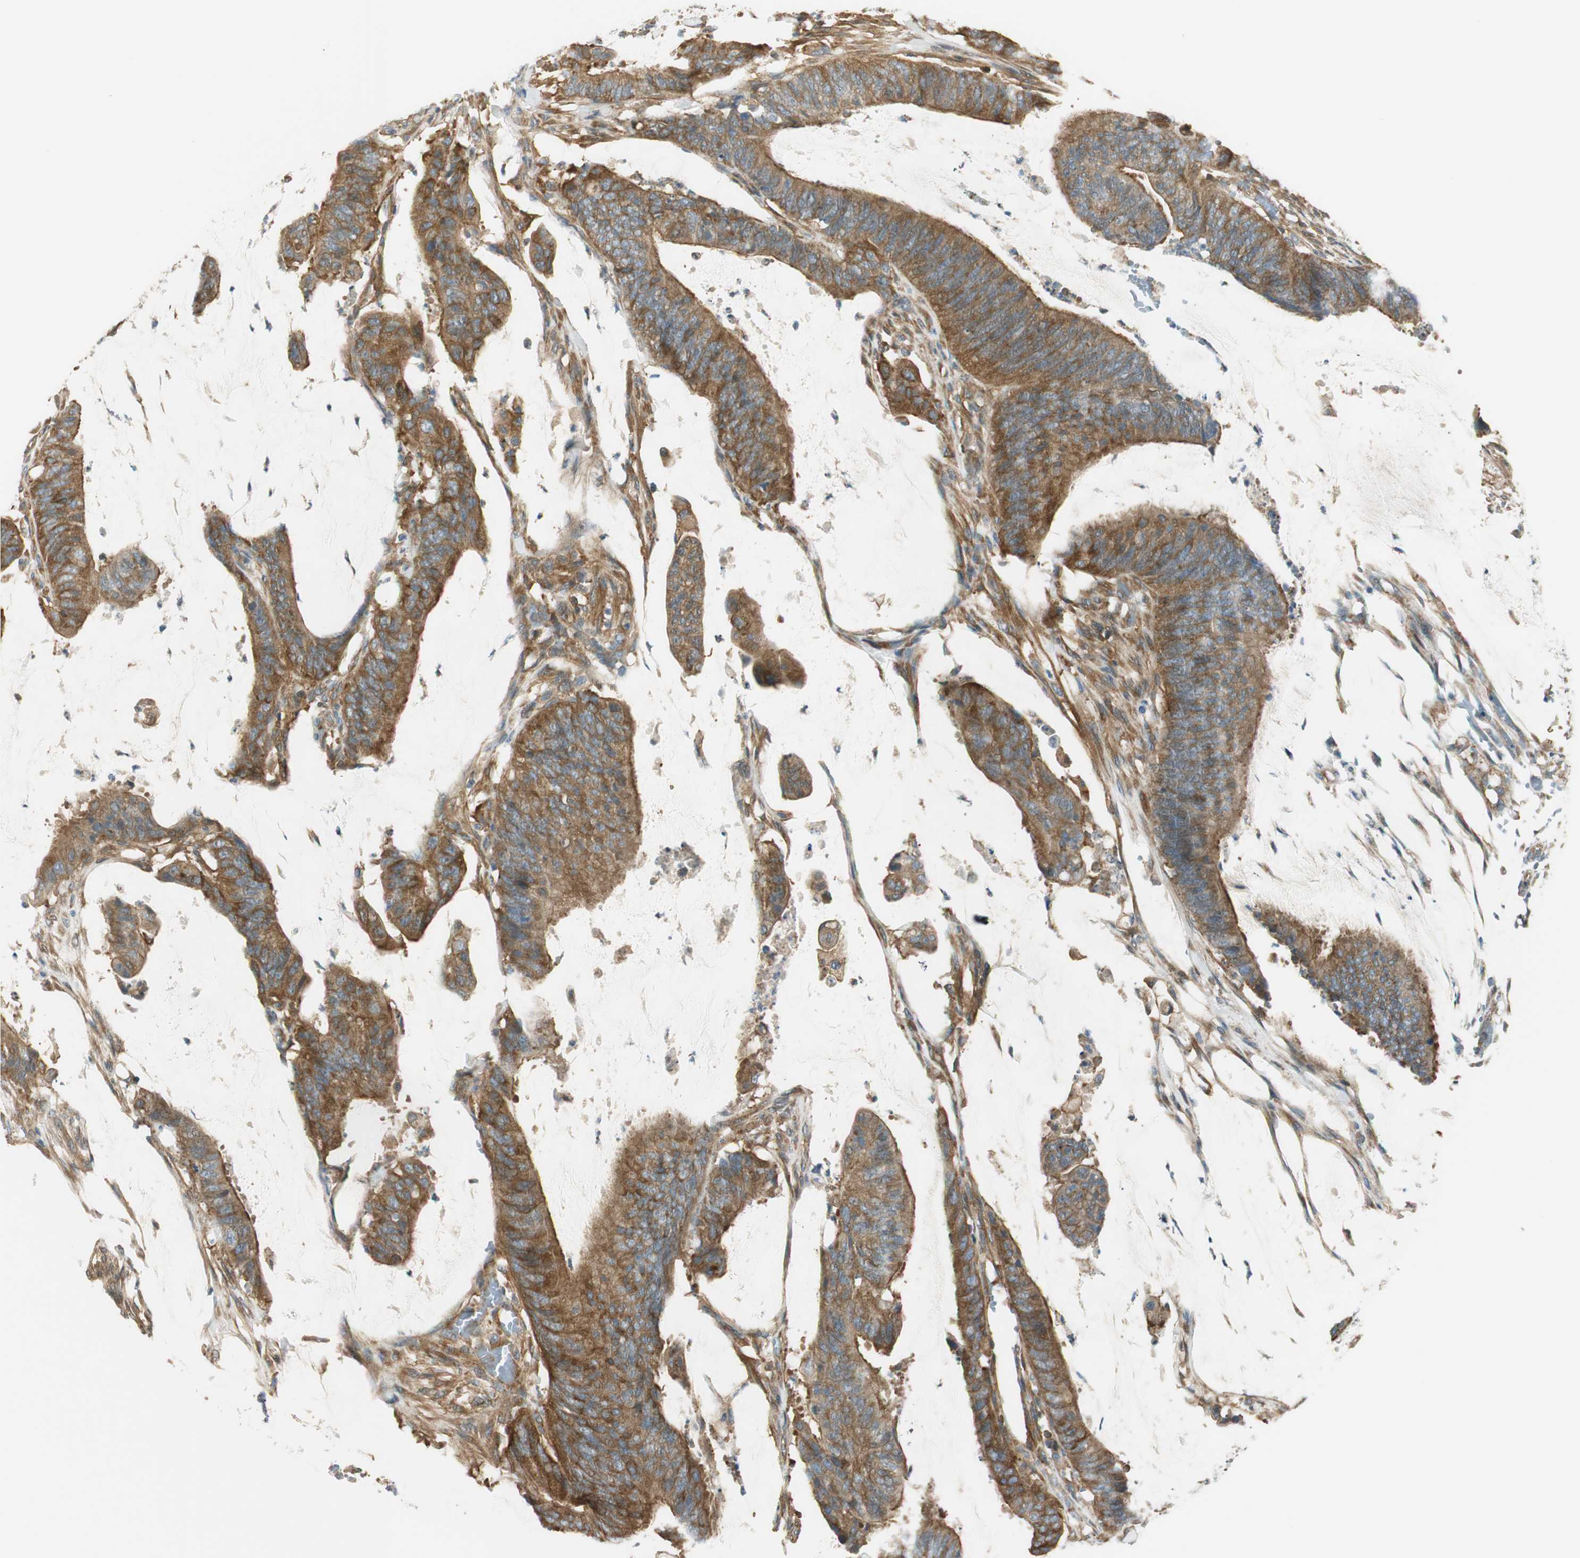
{"staining": {"intensity": "moderate", "quantity": ">75%", "location": "cytoplasmic/membranous"}, "tissue": "colorectal cancer", "cell_type": "Tumor cells", "image_type": "cancer", "snomed": [{"axis": "morphology", "description": "Adenocarcinoma, NOS"}, {"axis": "topography", "description": "Rectum"}], "caption": "Brown immunohistochemical staining in human colorectal cancer reveals moderate cytoplasmic/membranous positivity in approximately >75% of tumor cells. The protein of interest is stained brown, and the nuclei are stained in blue (DAB IHC with brightfield microscopy, high magnification).", "gene": "PI4K2B", "patient": {"sex": "female", "age": 66}}